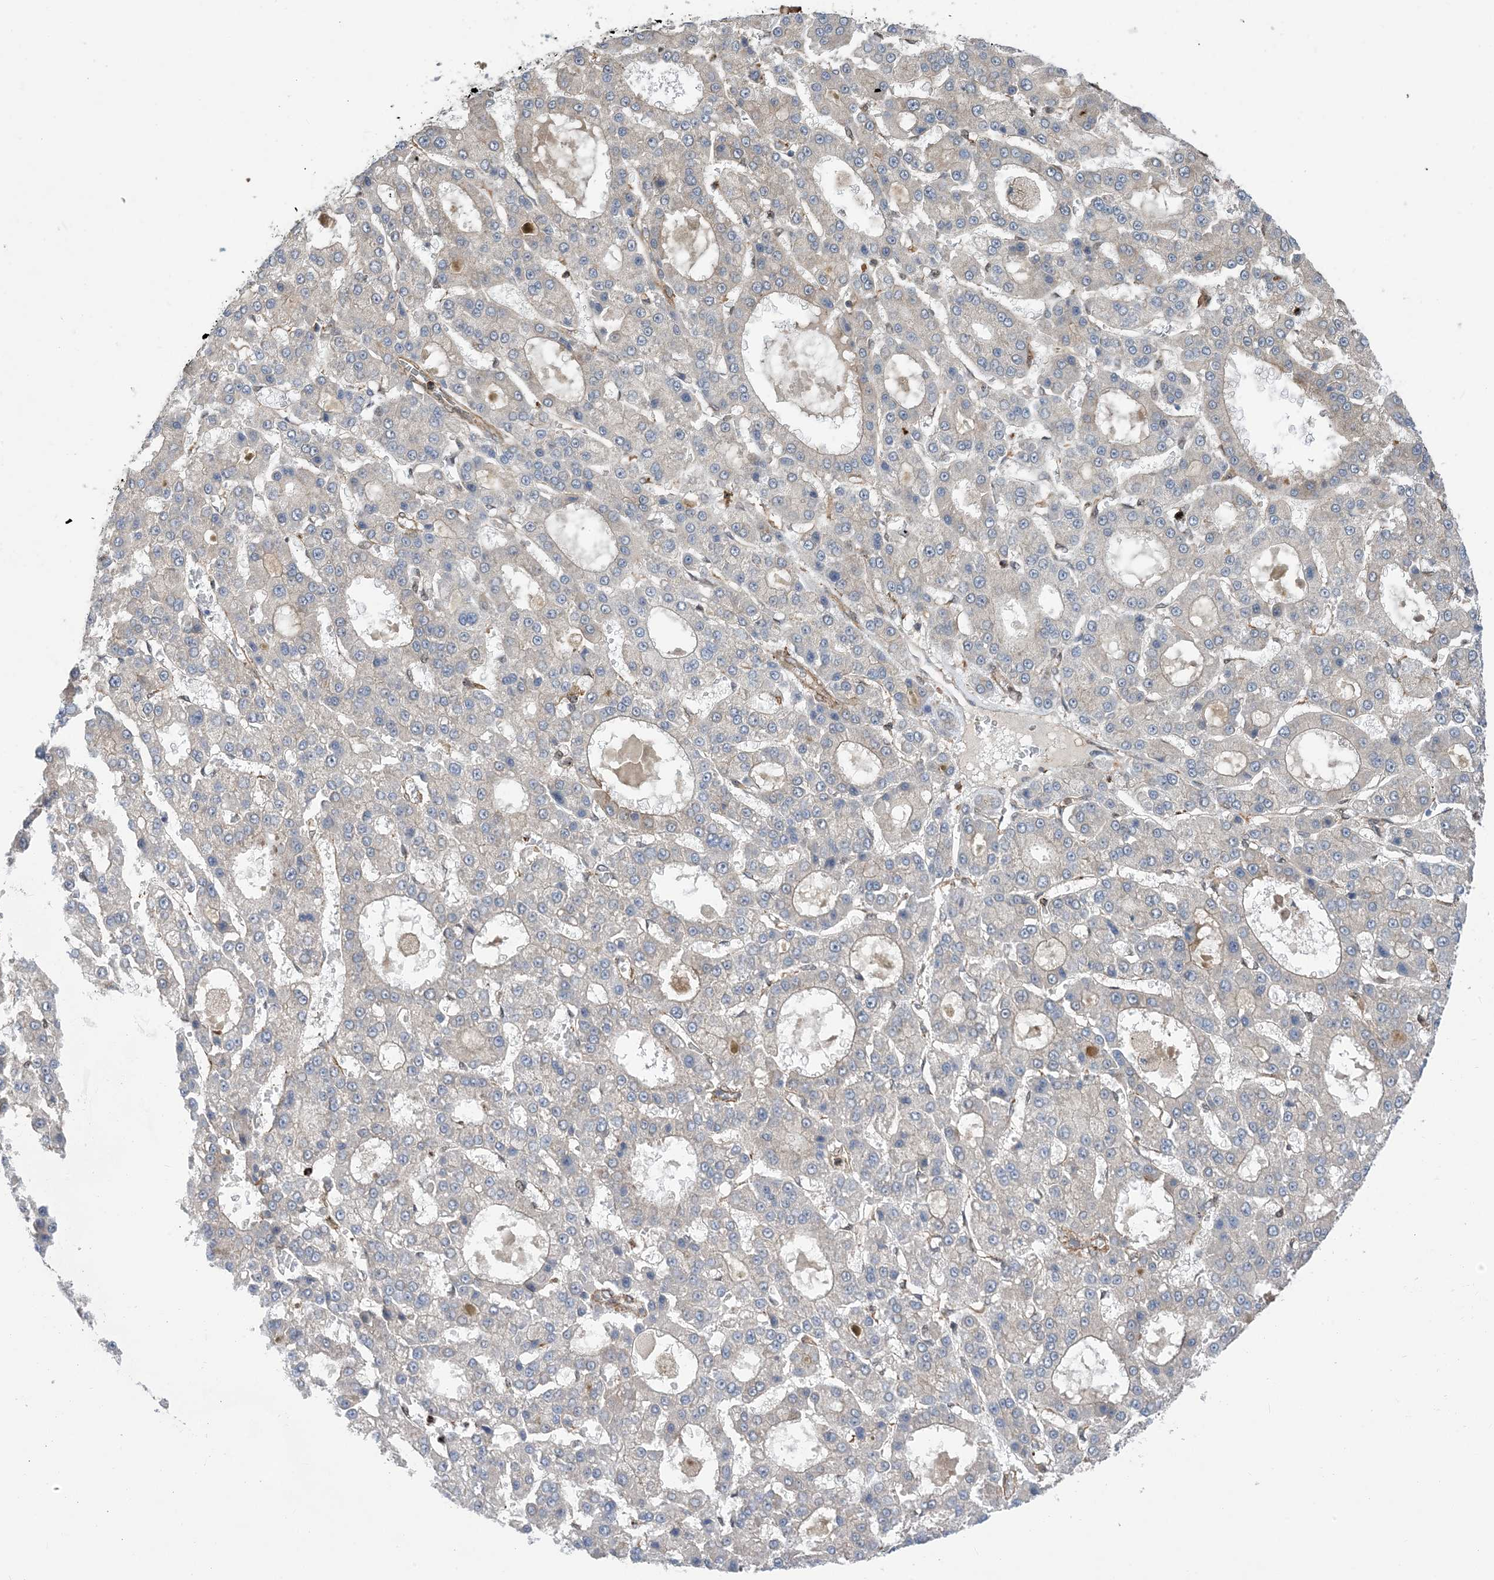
{"staining": {"intensity": "negative", "quantity": "none", "location": "none"}, "tissue": "liver cancer", "cell_type": "Tumor cells", "image_type": "cancer", "snomed": [{"axis": "morphology", "description": "Carcinoma, Hepatocellular, NOS"}, {"axis": "topography", "description": "Liver"}], "caption": "Liver cancer (hepatocellular carcinoma) was stained to show a protein in brown. There is no significant expression in tumor cells.", "gene": "HS1BP3", "patient": {"sex": "male", "age": 70}}